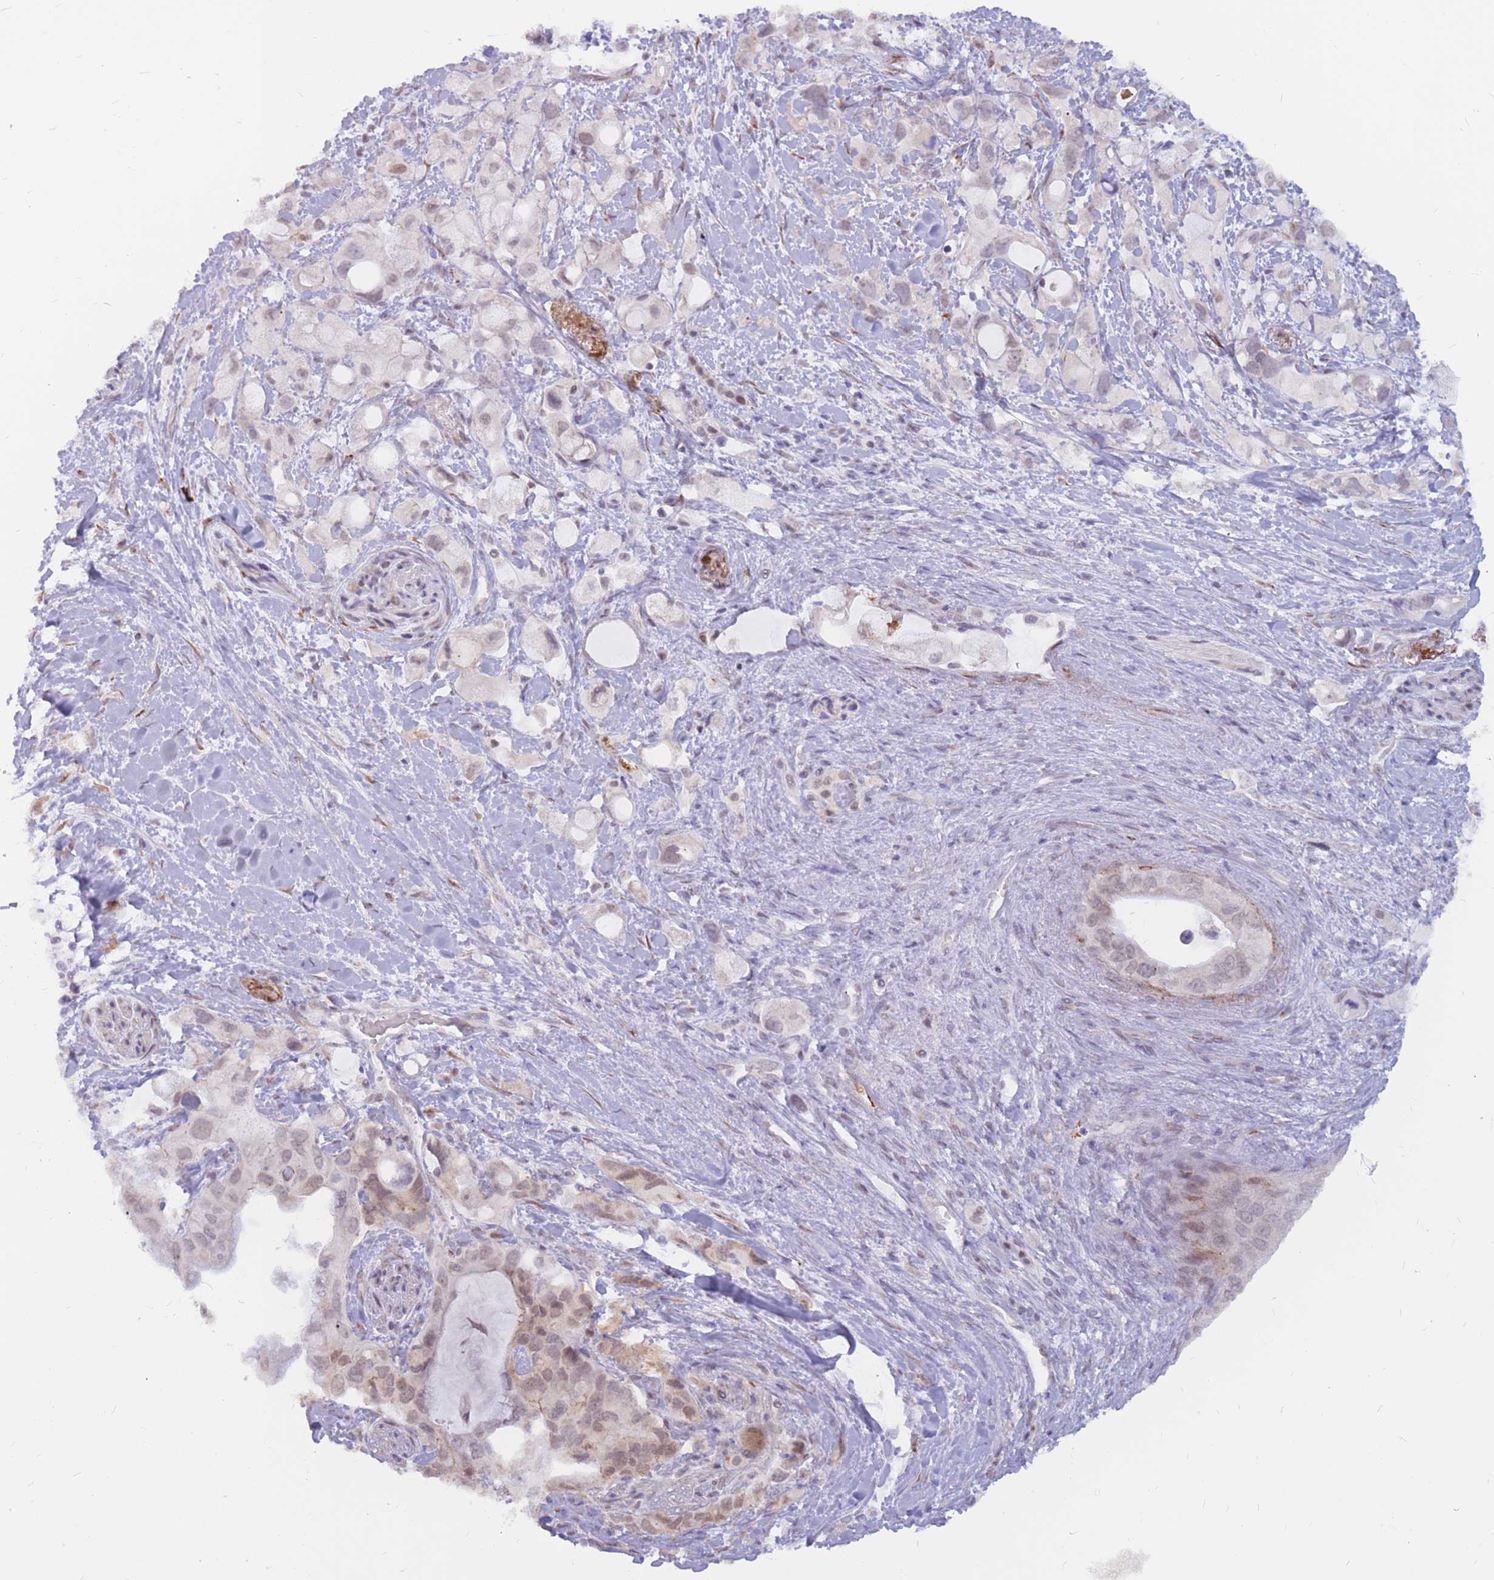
{"staining": {"intensity": "weak", "quantity": "<25%", "location": "nuclear"}, "tissue": "pancreatic cancer", "cell_type": "Tumor cells", "image_type": "cancer", "snomed": [{"axis": "morphology", "description": "Adenocarcinoma, NOS"}, {"axis": "topography", "description": "Pancreas"}], "caption": "Protein analysis of pancreatic adenocarcinoma demonstrates no significant expression in tumor cells.", "gene": "ADD2", "patient": {"sex": "female", "age": 56}}